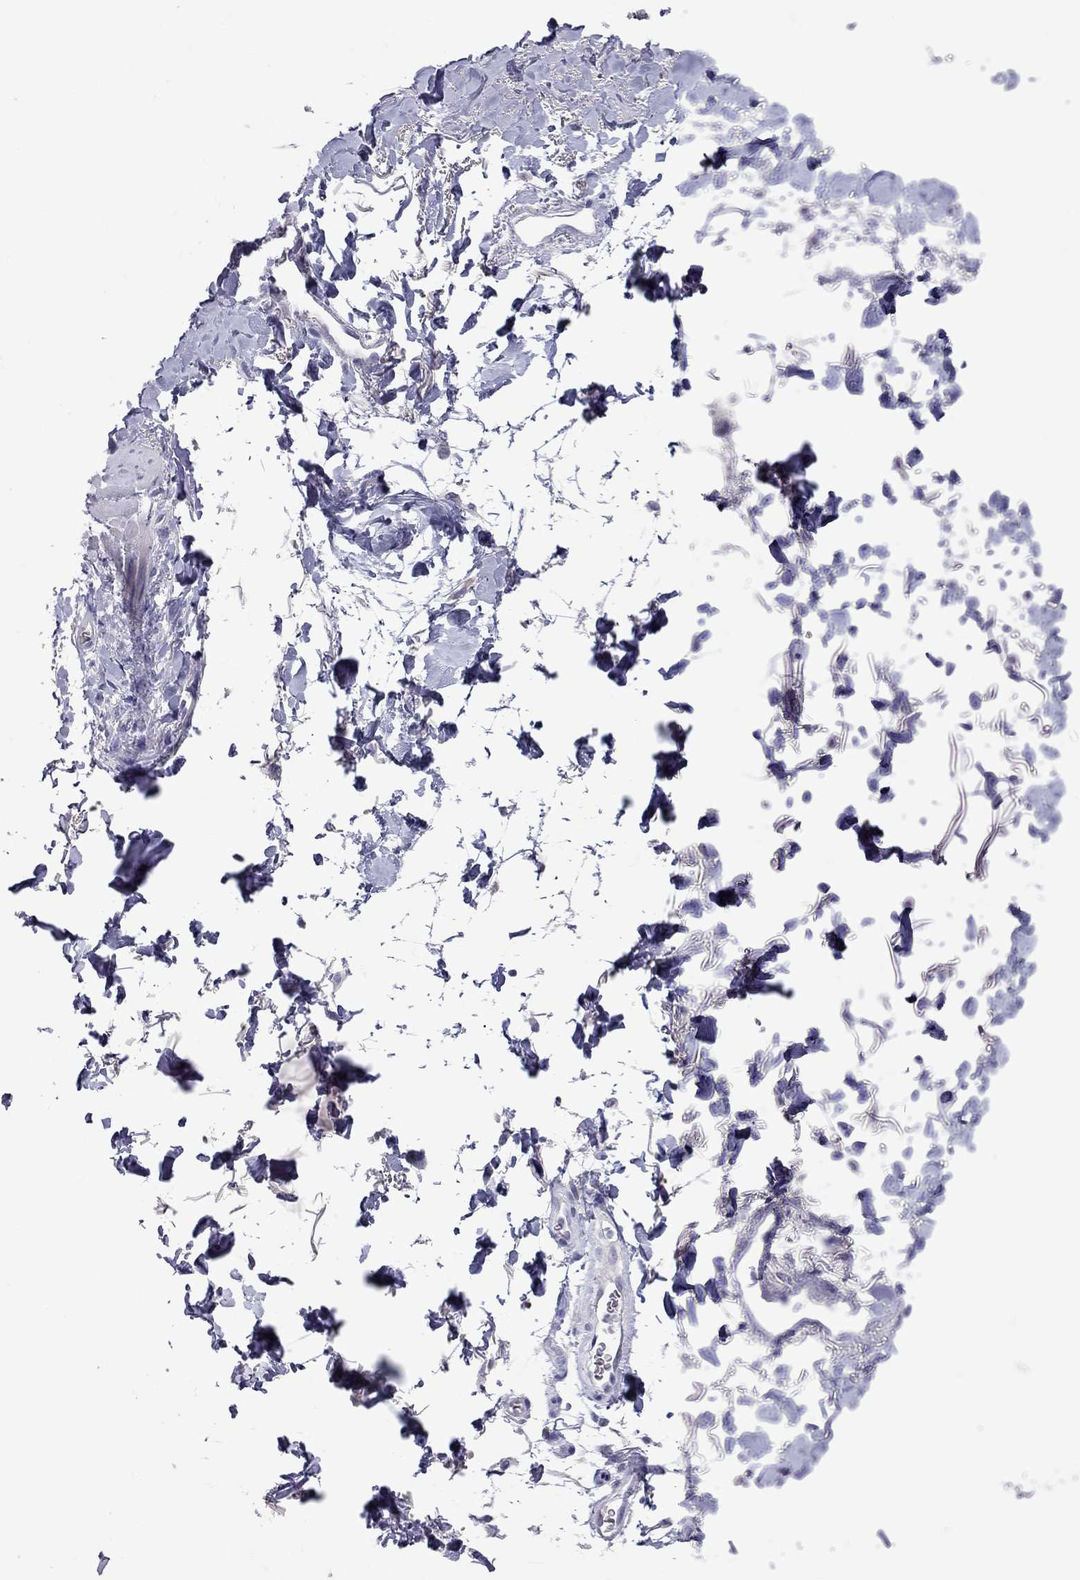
{"staining": {"intensity": "negative", "quantity": "none", "location": "none"}, "tissue": "adipose tissue", "cell_type": "Adipocytes", "image_type": "normal", "snomed": [{"axis": "morphology", "description": "Normal tissue, NOS"}, {"axis": "topography", "description": "Anal"}, {"axis": "topography", "description": "Peripheral nerve tissue"}], "caption": "A micrograph of adipose tissue stained for a protein shows no brown staining in adipocytes.", "gene": "MUC16", "patient": {"sex": "male", "age": 53}}